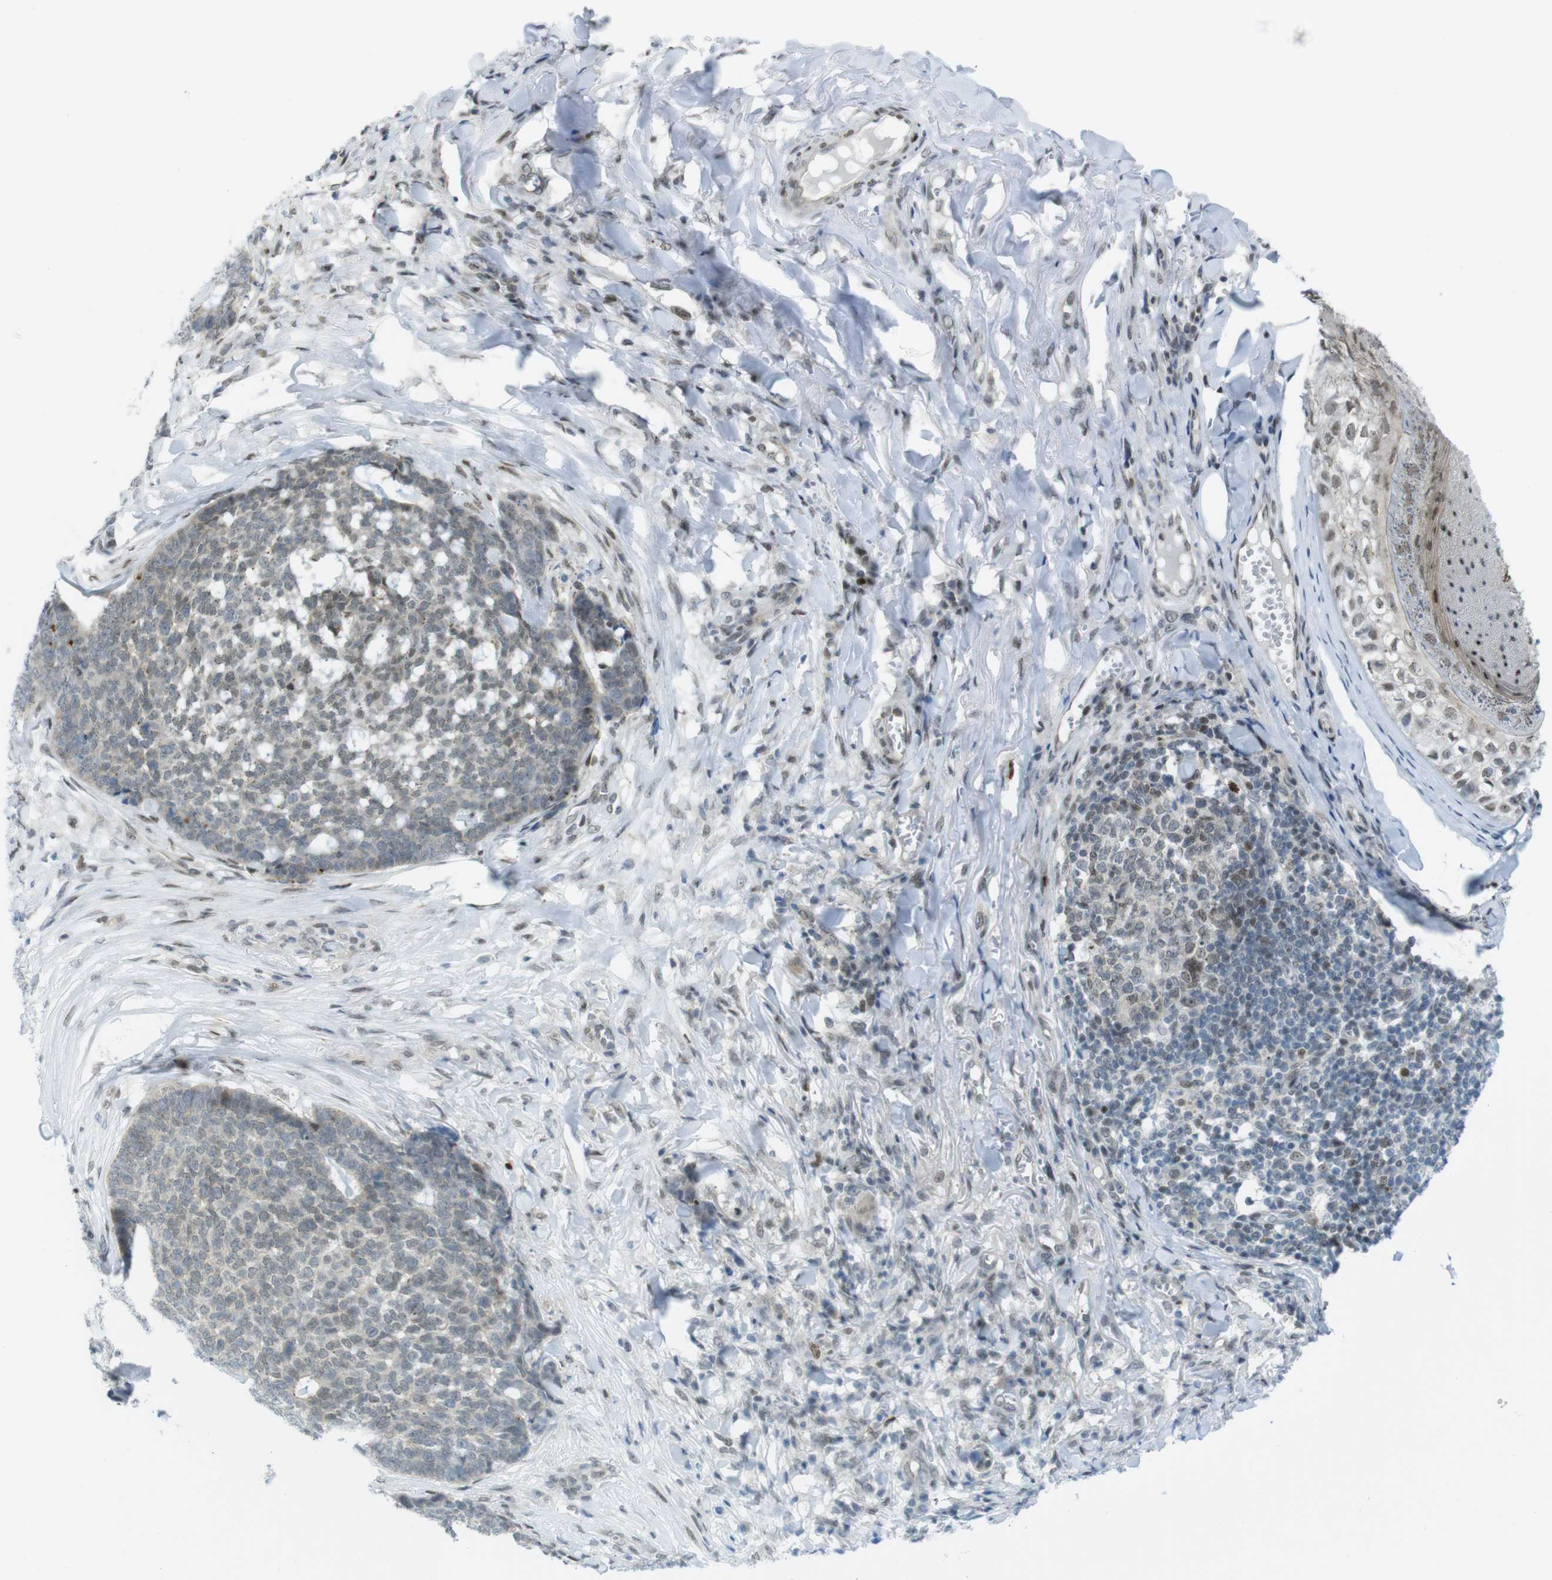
{"staining": {"intensity": "weak", "quantity": "25%-75%", "location": "nuclear"}, "tissue": "skin cancer", "cell_type": "Tumor cells", "image_type": "cancer", "snomed": [{"axis": "morphology", "description": "Basal cell carcinoma"}, {"axis": "topography", "description": "Skin"}], "caption": "A brown stain shows weak nuclear expression of a protein in skin cancer tumor cells.", "gene": "UBB", "patient": {"sex": "male", "age": 84}}